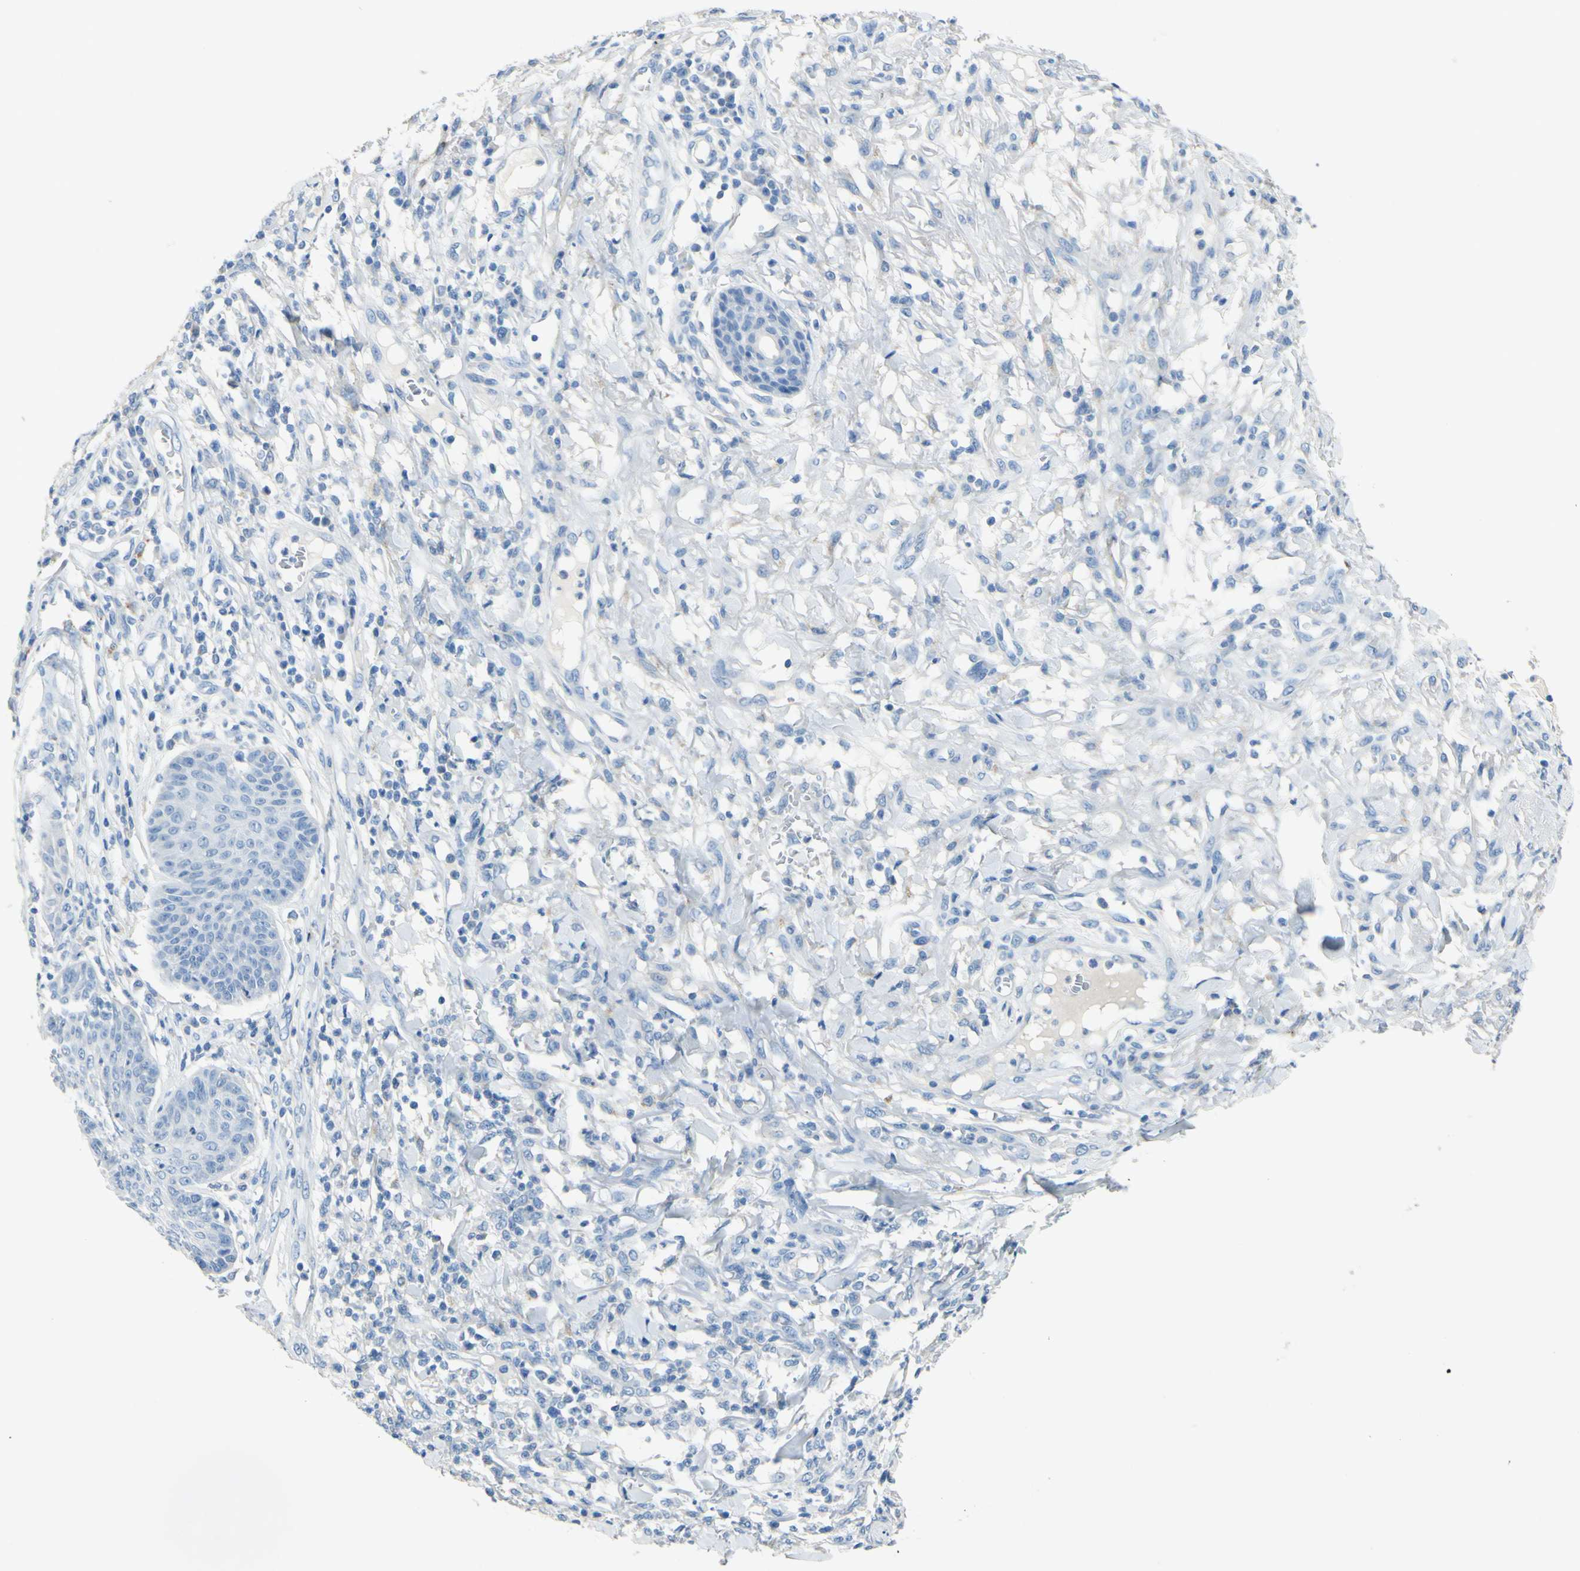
{"staining": {"intensity": "negative", "quantity": "none", "location": "none"}, "tissue": "skin cancer", "cell_type": "Tumor cells", "image_type": "cancer", "snomed": [{"axis": "morphology", "description": "Squamous cell carcinoma, NOS"}, {"axis": "topography", "description": "Skin"}], "caption": "Immunohistochemistry micrograph of neoplastic tissue: human squamous cell carcinoma (skin) stained with DAB (3,3'-diaminobenzidine) shows no significant protein positivity in tumor cells.", "gene": "CDH10", "patient": {"sex": "female", "age": 78}}